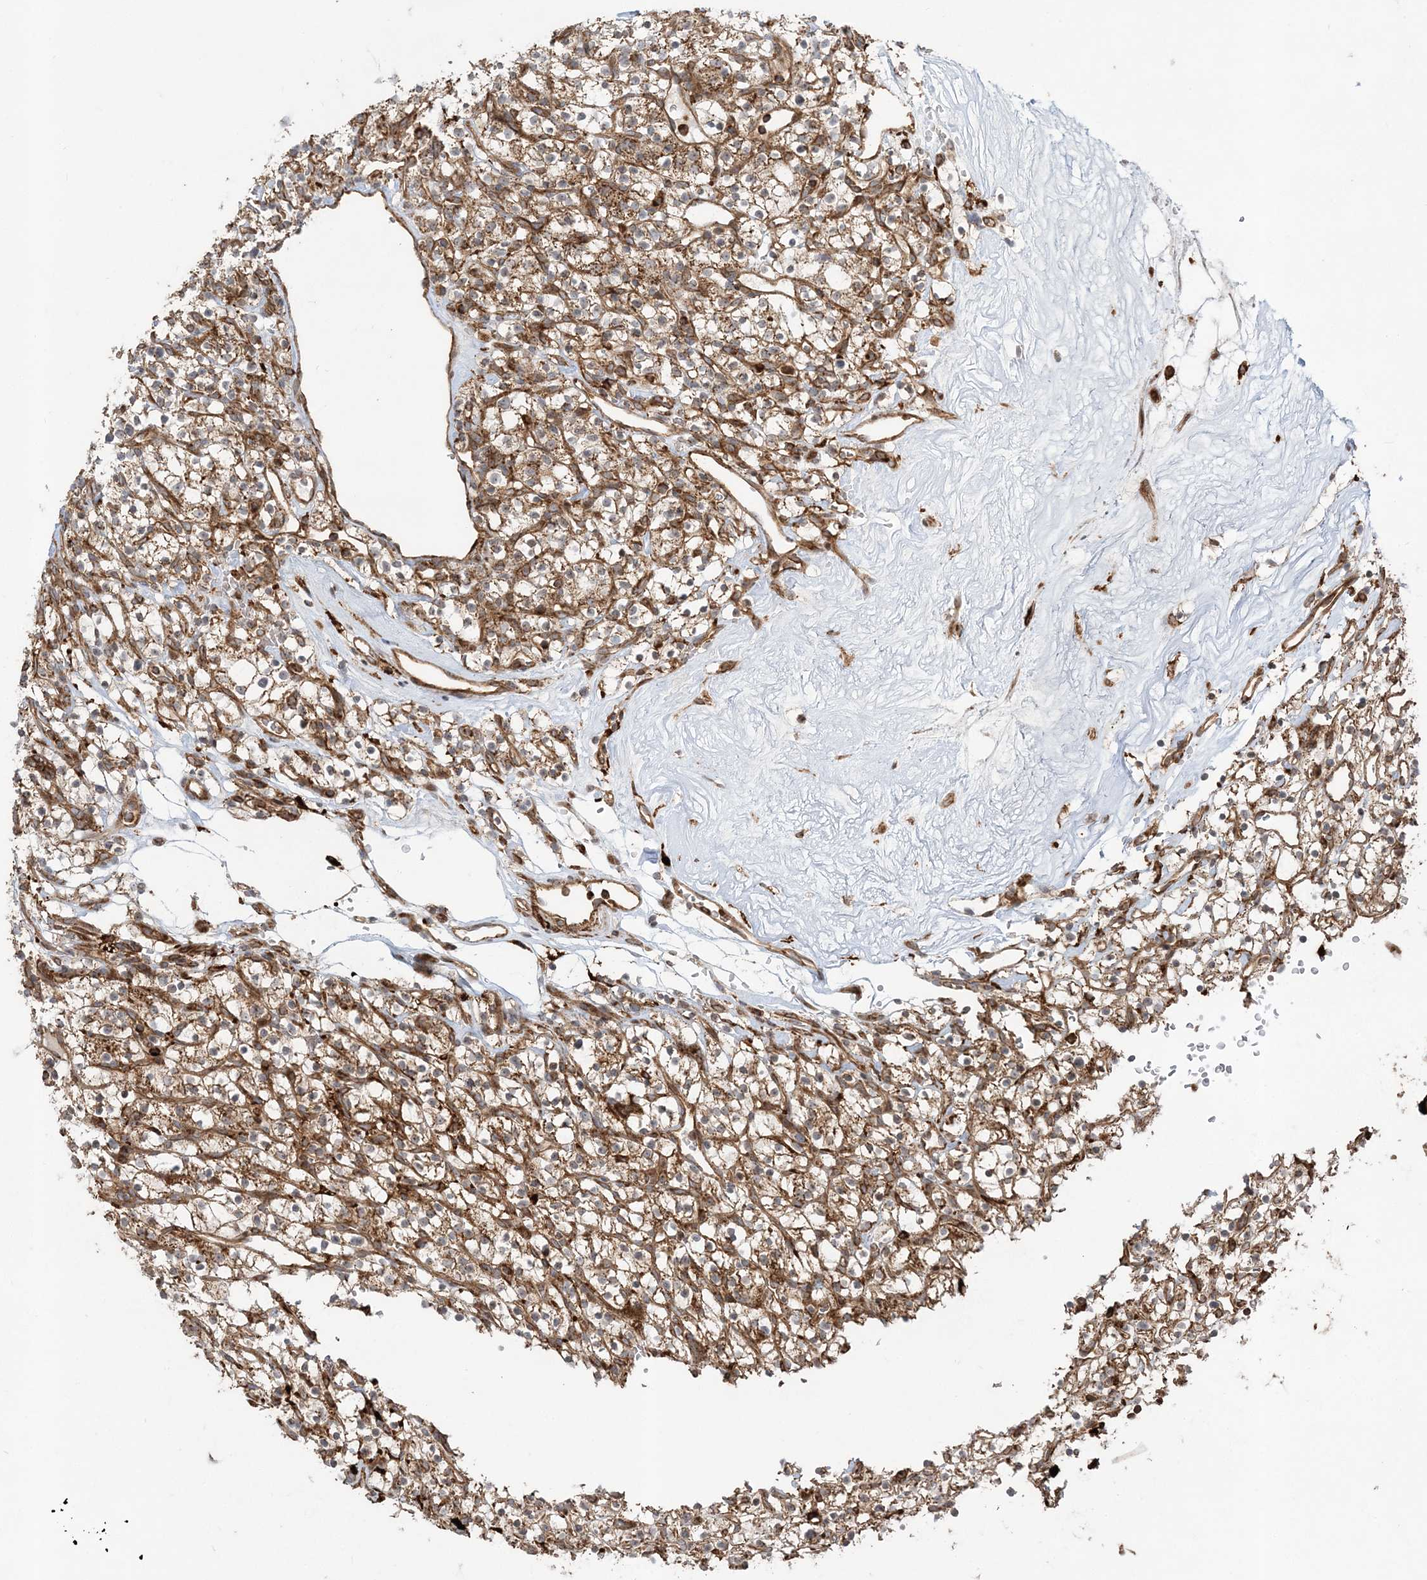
{"staining": {"intensity": "moderate", "quantity": ">75%", "location": "cytoplasmic/membranous"}, "tissue": "renal cancer", "cell_type": "Tumor cells", "image_type": "cancer", "snomed": [{"axis": "morphology", "description": "Adenocarcinoma, NOS"}, {"axis": "topography", "description": "Kidney"}], "caption": "A micrograph showing moderate cytoplasmic/membranous positivity in approximately >75% of tumor cells in renal cancer, as visualized by brown immunohistochemical staining.", "gene": "LRPPRC", "patient": {"sex": "female", "age": 57}}